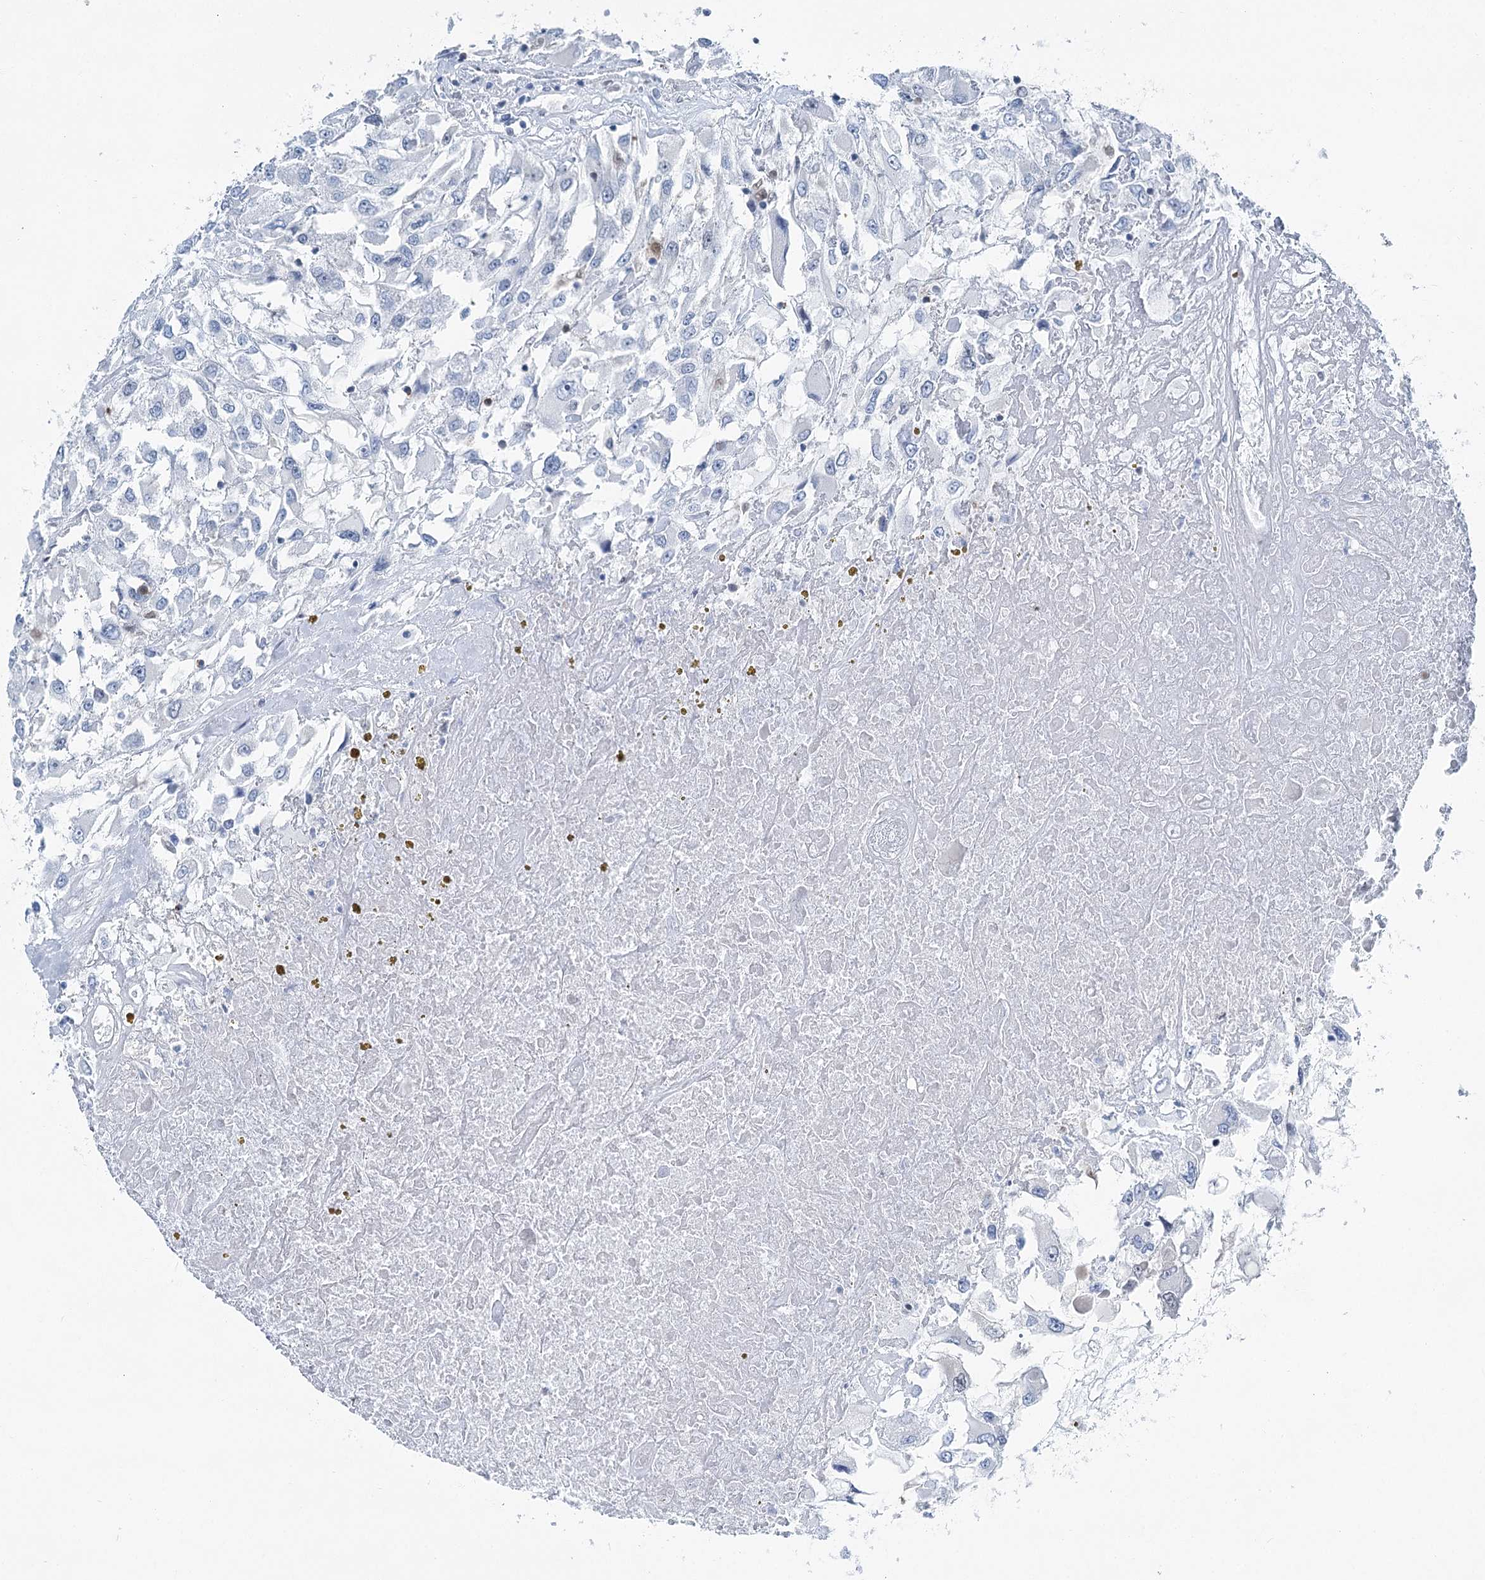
{"staining": {"intensity": "negative", "quantity": "none", "location": "none"}, "tissue": "renal cancer", "cell_type": "Tumor cells", "image_type": "cancer", "snomed": [{"axis": "morphology", "description": "Adenocarcinoma, NOS"}, {"axis": "topography", "description": "Kidney"}], "caption": "The image demonstrates no significant expression in tumor cells of renal cancer.", "gene": "HAT1", "patient": {"sex": "female", "age": 52}}